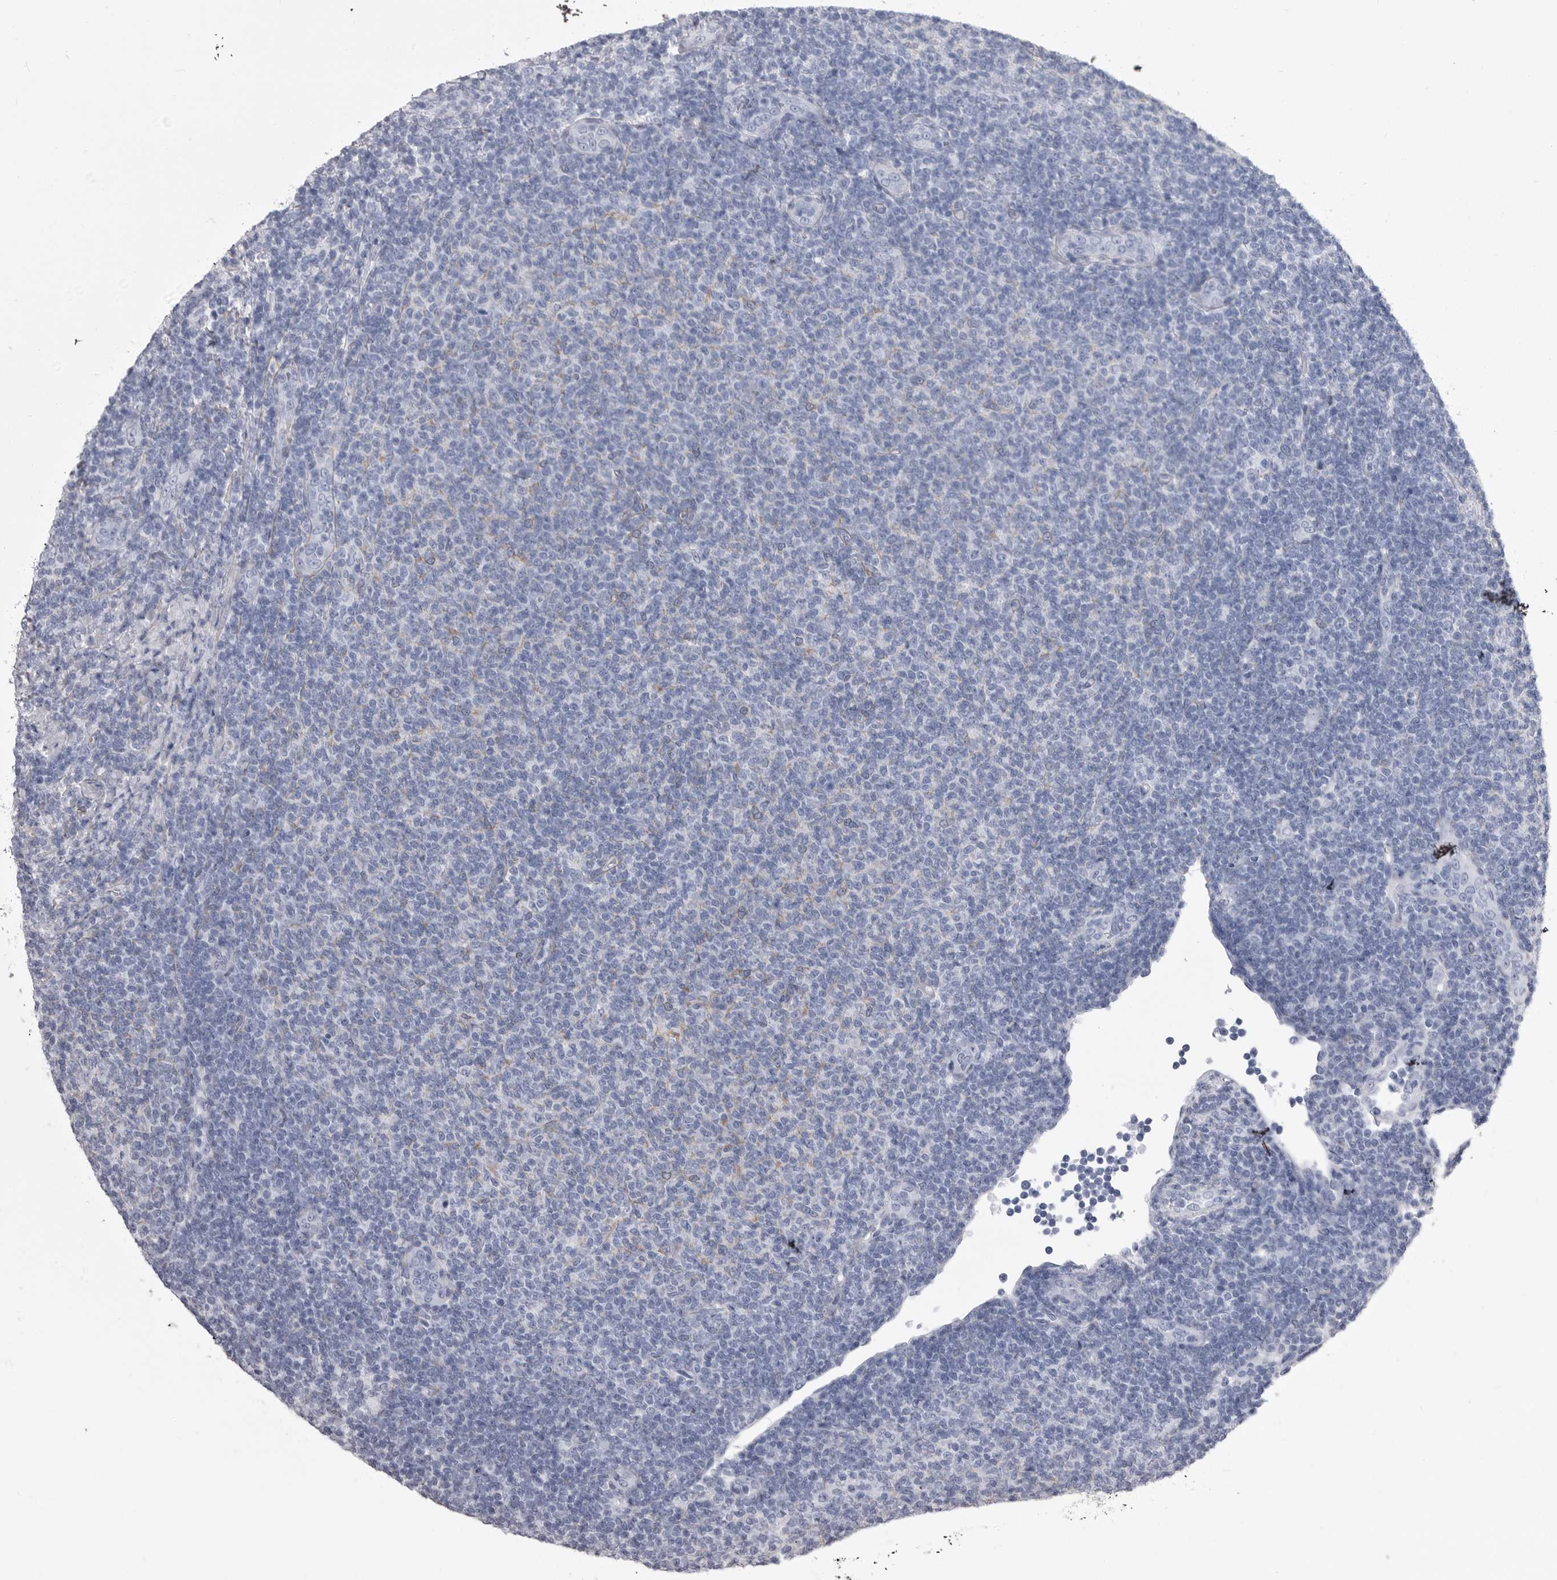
{"staining": {"intensity": "negative", "quantity": "none", "location": "none"}, "tissue": "lymphoma", "cell_type": "Tumor cells", "image_type": "cancer", "snomed": [{"axis": "morphology", "description": "Malignant lymphoma, non-Hodgkin's type, Low grade"}, {"axis": "topography", "description": "Lymph node"}], "caption": "There is no significant expression in tumor cells of lymphoma. (Immunohistochemistry (ihc), brightfield microscopy, high magnification).", "gene": "ANK2", "patient": {"sex": "male", "age": 66}}